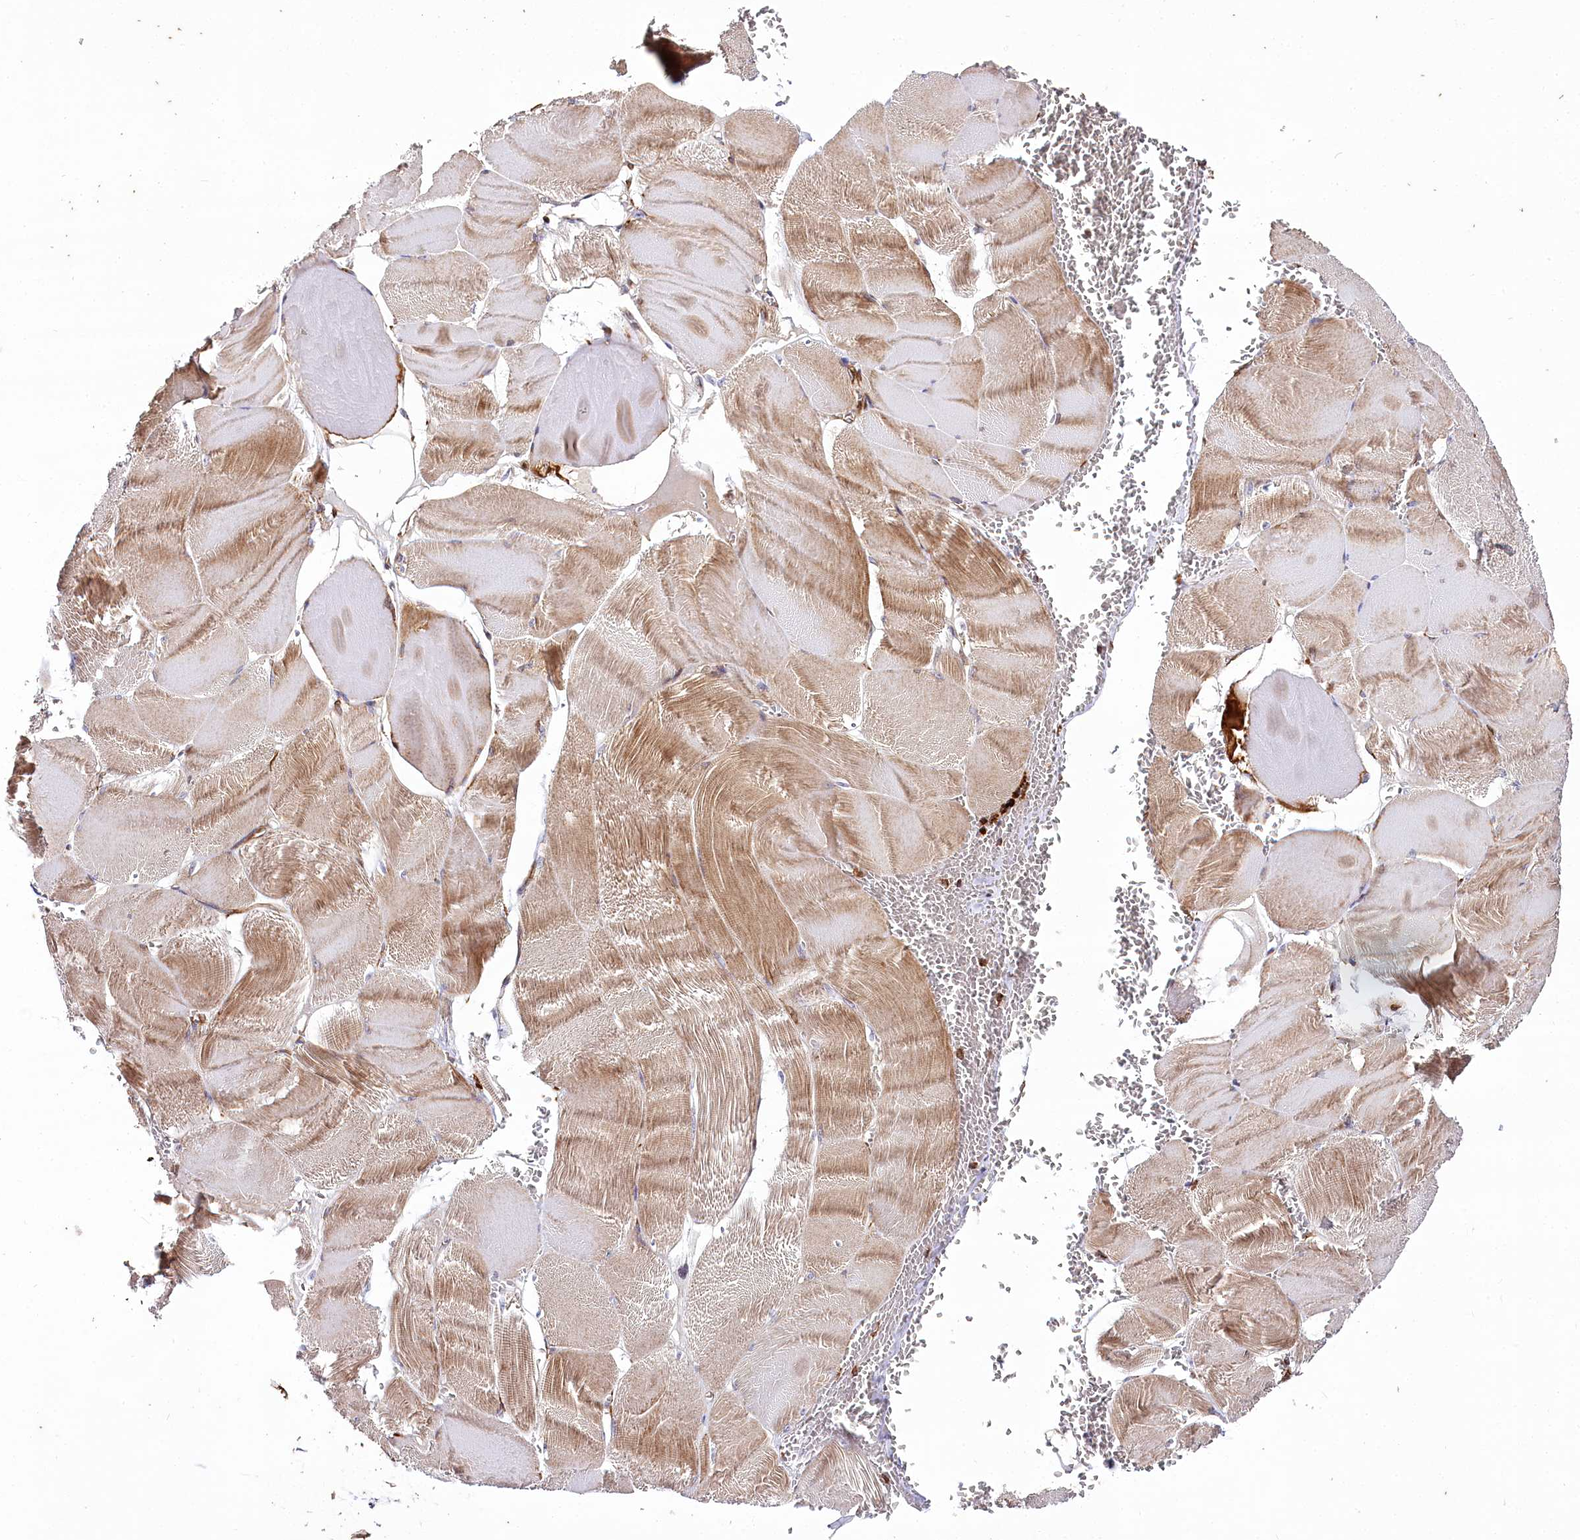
{"staining": {"intensity": "strong", "quantity": "25%-75%", "location": "cytoplasmic/membranous"}, "tissue": "skeletal muscle", "cell_type": "Myocytes", "image_type": "normal", "snomed": [{"axis": "morphology", "description": "Normal tissue, NOS"}, {"axis": "morphology", "description": "Basal cell carcinoma"}, {"axis": "topography", "description": "Skeletal muscle"}], "caption": "Immunohistochemistry photomicrograph of benign skeletal muscle stained for a protein (brown), which demonstrates high levels of strong cytoplasmic/membranous positivity in about 25%-75% of myocytes.", "gene": "THUMPD3", "patient": {"sex": "female", "age": 64}}